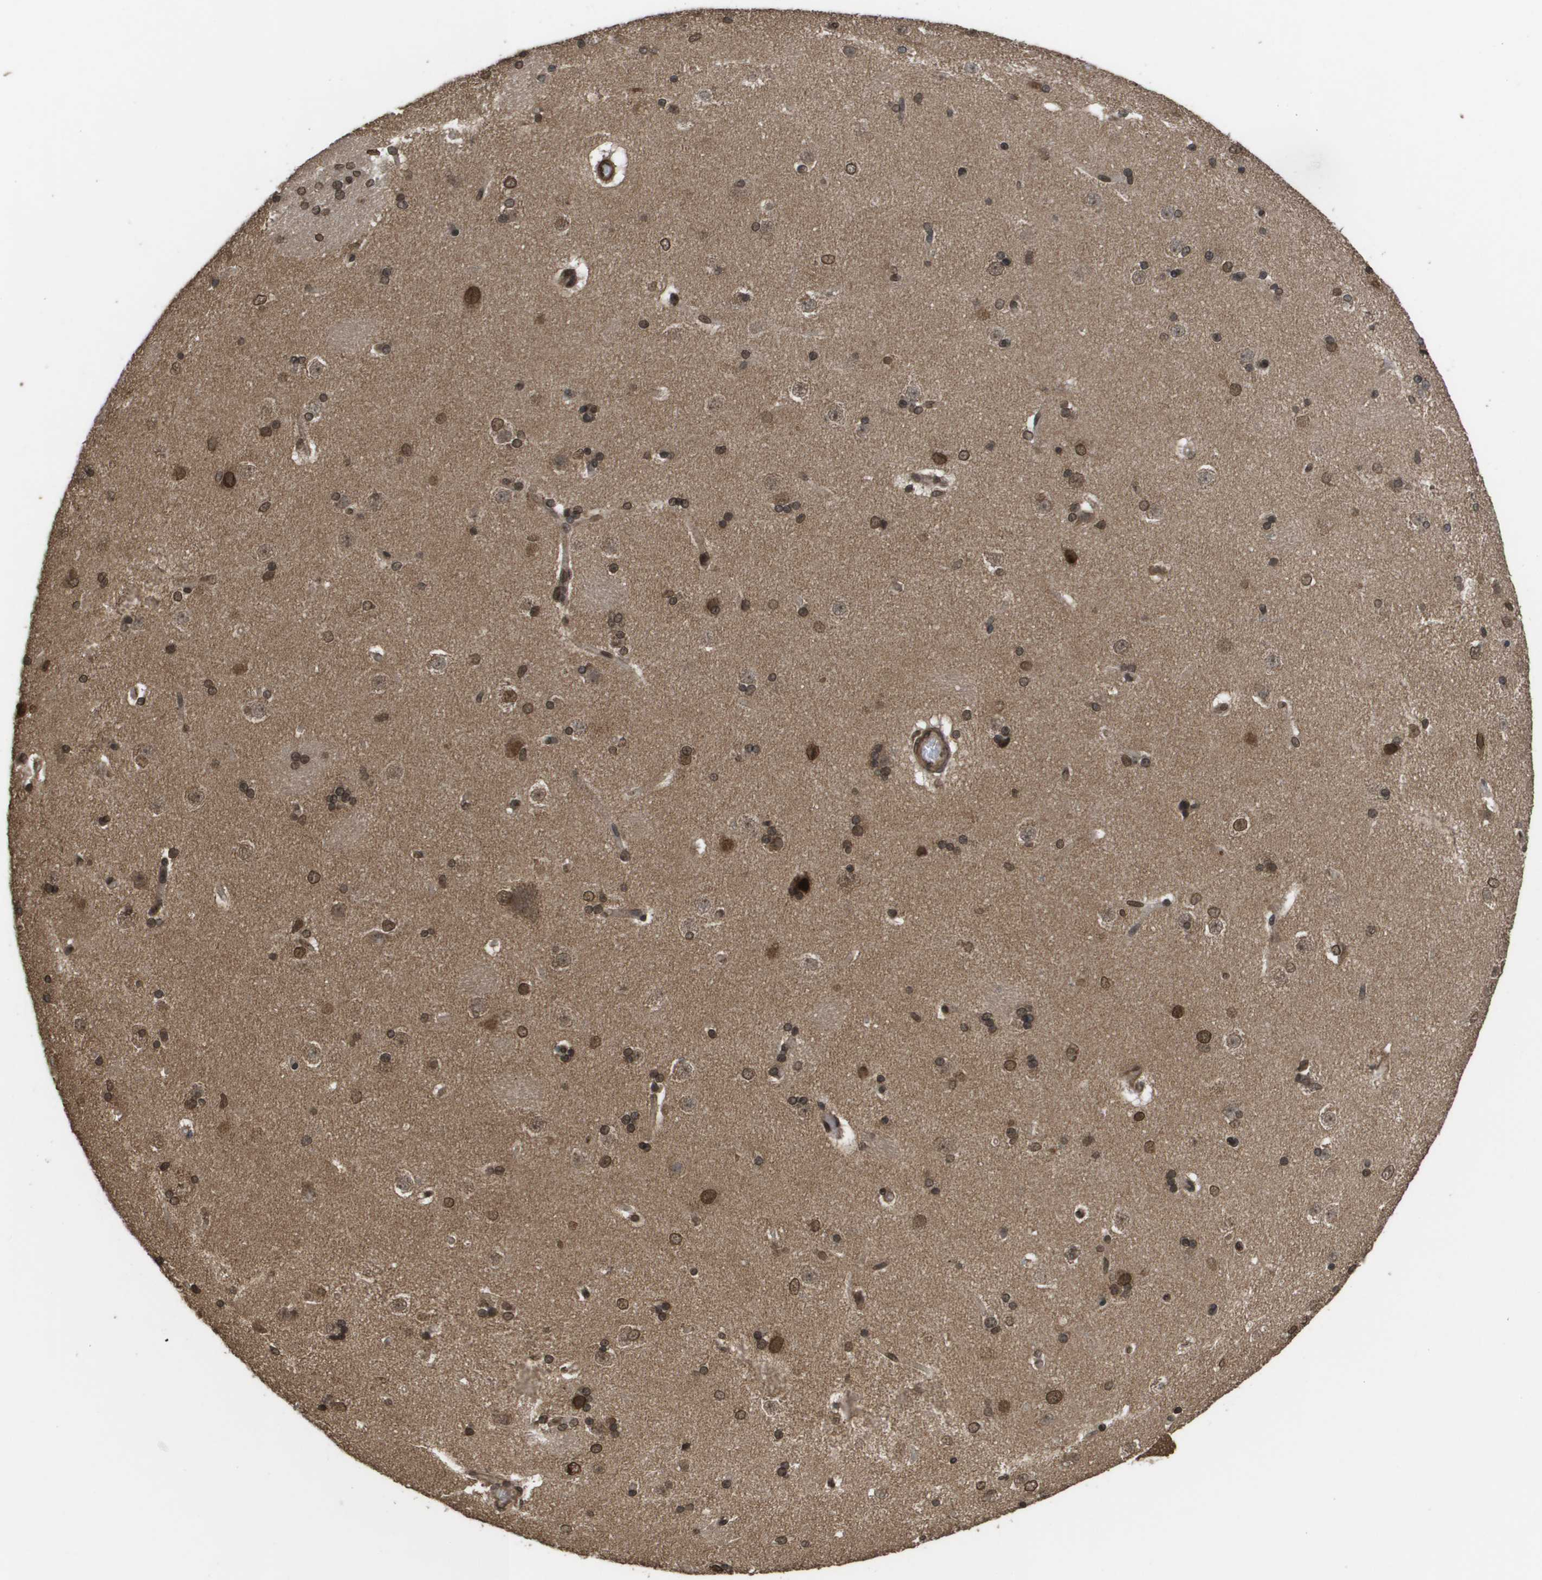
{"staining": {"intensity": "strong", "quantity": ">75%", "location": "nuclear"}, "tissue": "caudate", "cell_type": "Glial cells", "image_type": "normal", "snomed": [{"axis": "morphology", "description": "Normal tissue, NOS"}, {"axis": "topography", "description": "Lateral ventricle wall"}], "caption": "Protein staining displays strong nuclear expression in approximately >75% of glial cells in normal caudate.", "gene": "AXIN2", "patient": {"sex": "female", "age": 19}}